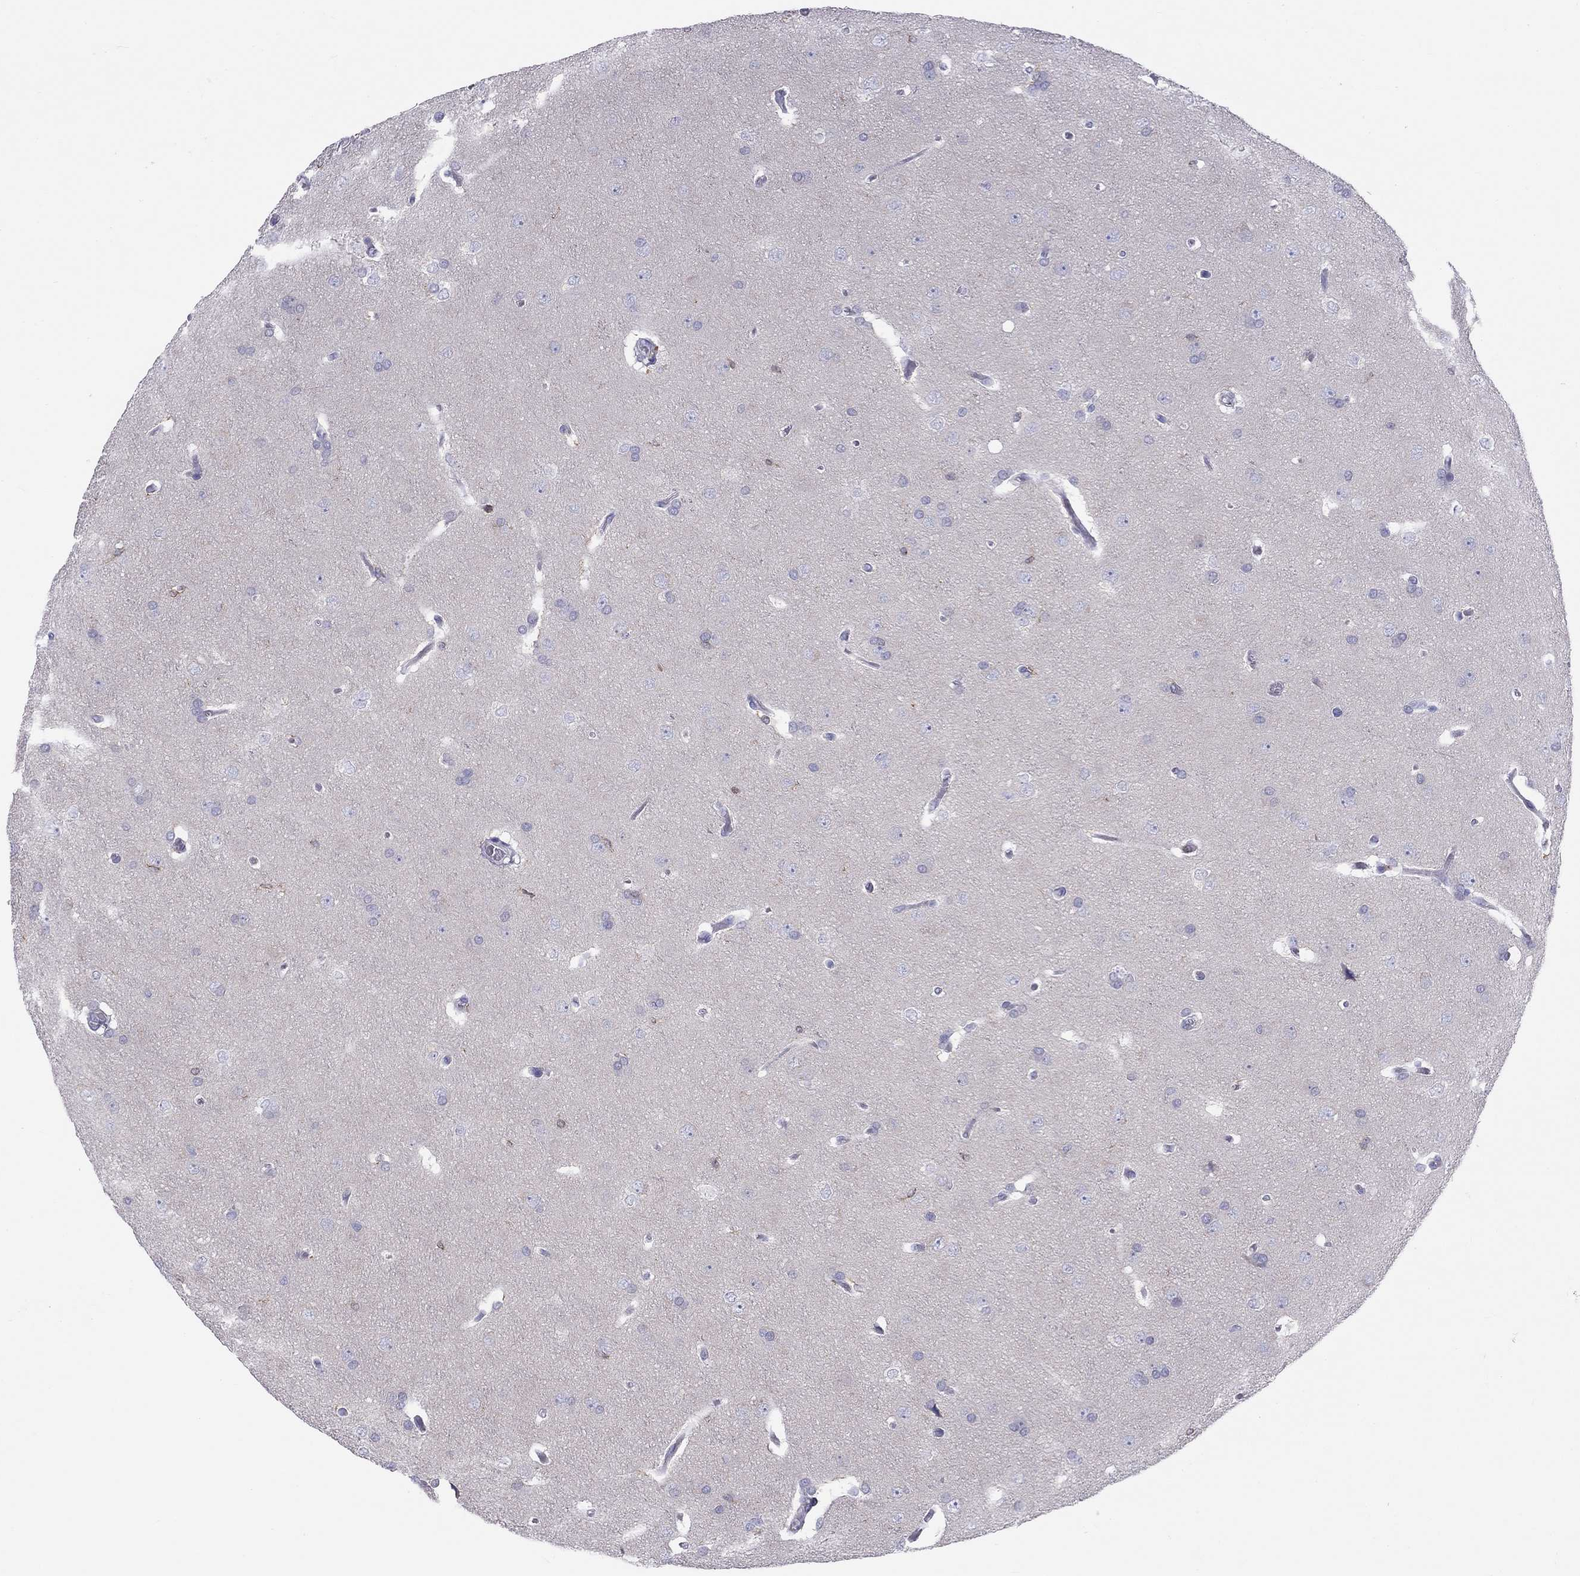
{"staining": {"intensity": "negative", "quantity": "none", "location": "none"}, "tissue": "glioma", "cell_type": "Tumor cells", "image_type": "cancer", "snomed": [{"axis": "morphology", "description": "Glioma, malignant, Low grade"}, {"axis": "topography", "description": "Brain"}], "caption": "Immunohistochemical staining of malignant glioma (low-grade) demonstrates no significant expression in tumor cells.", "gene": "MND1", "patient": {"sex": "female", "age": 32}}